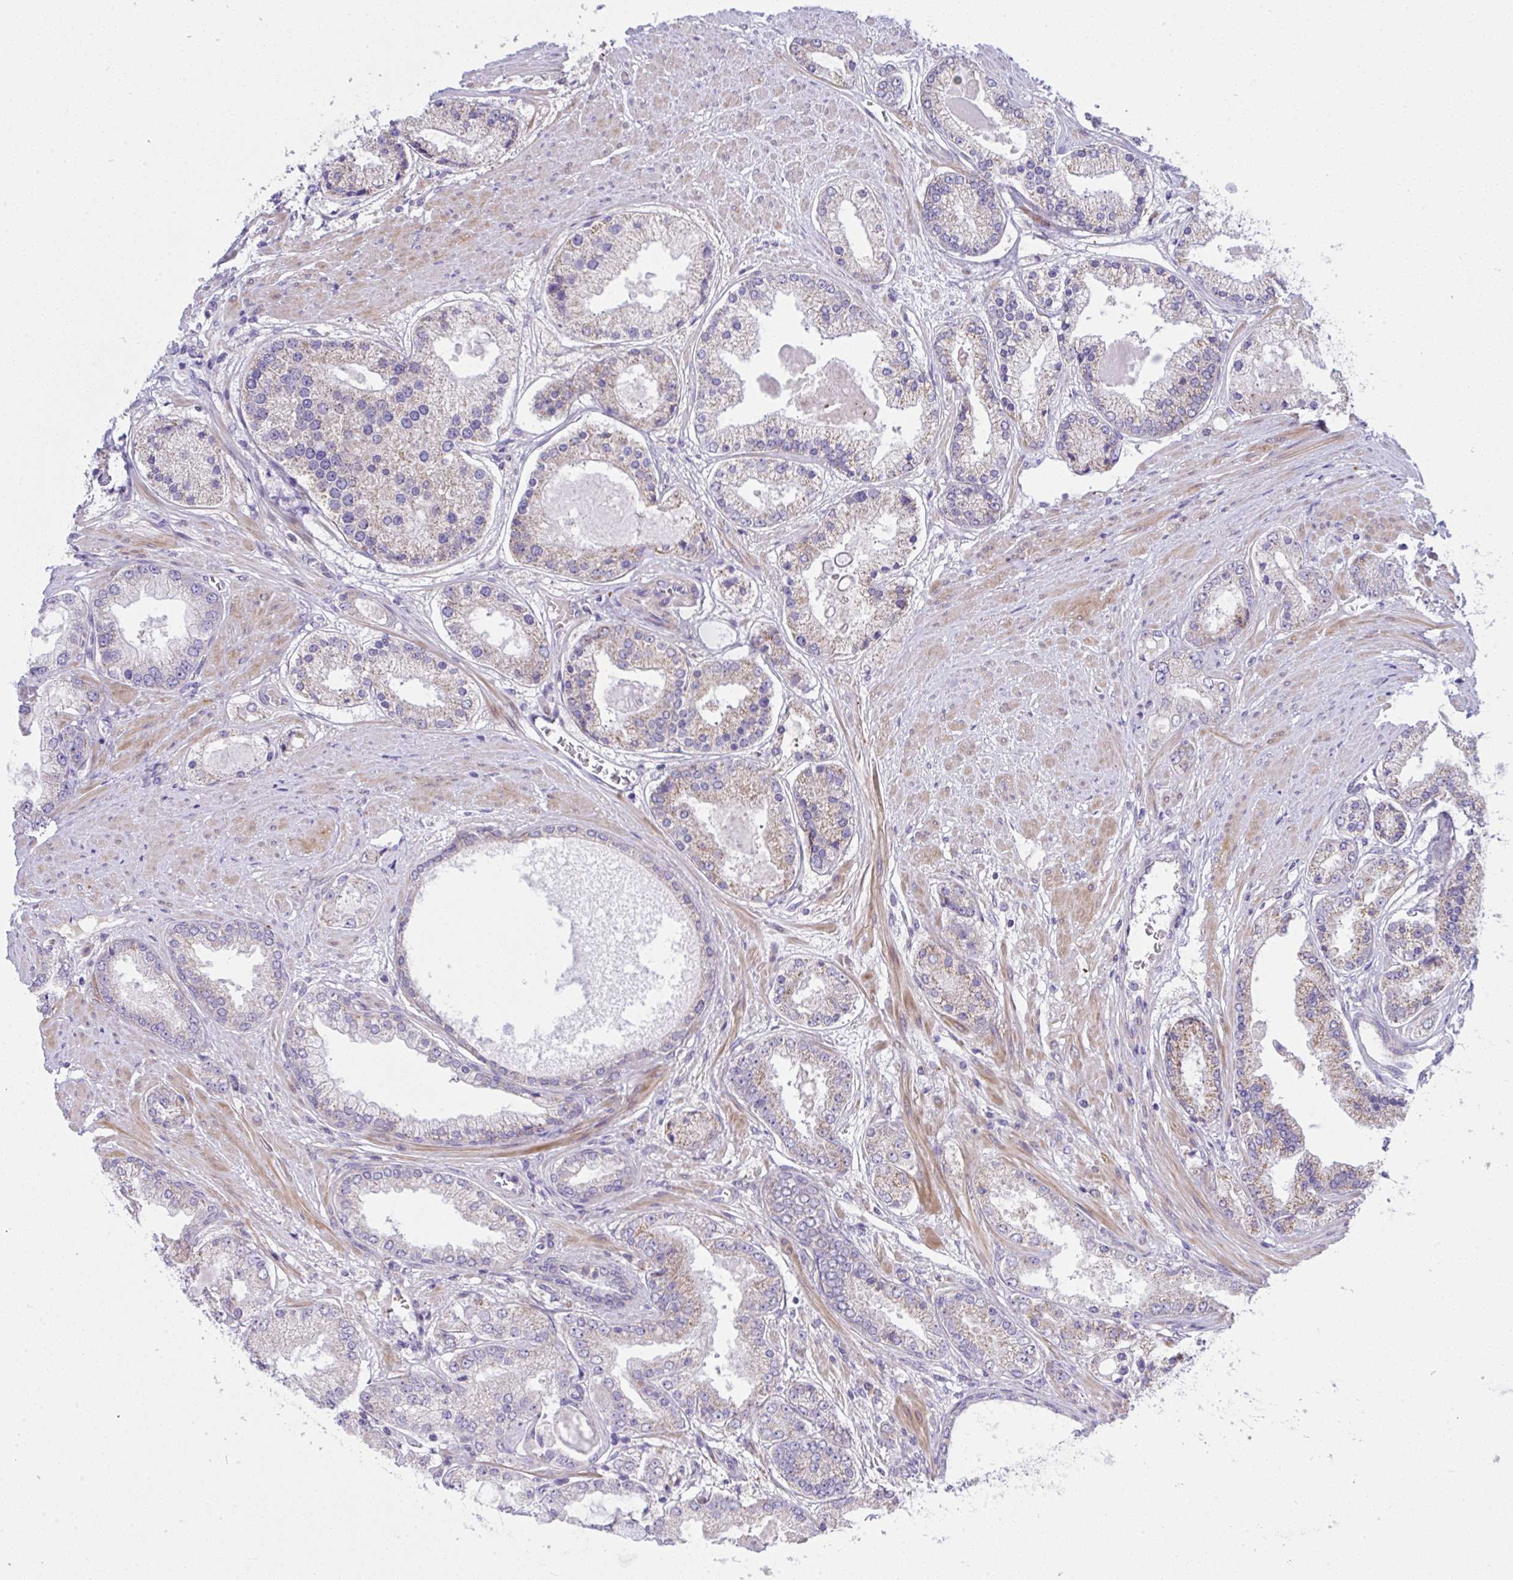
{"staining": {"intensity": "weak", "quantity": ">75%", "location": "cytoplasmic/membranous"}, "tissue": "prostate cancer", "cell_type": "Tumor cells", "image_type": "cancer", "snomed": [{"axis": "morphology", "description": "Adenocarcinoma, High grade"}, {"axis": "topography", "description": "Prostate"}], "caption": "Human prostate cancer stained for a protein (brown) demonstrates weak cytoplasmic/membranous positive staining in approximately >75% of tumor cells.", "gene": "NTN1", "patient": {"sex": "male", "age": 67}}